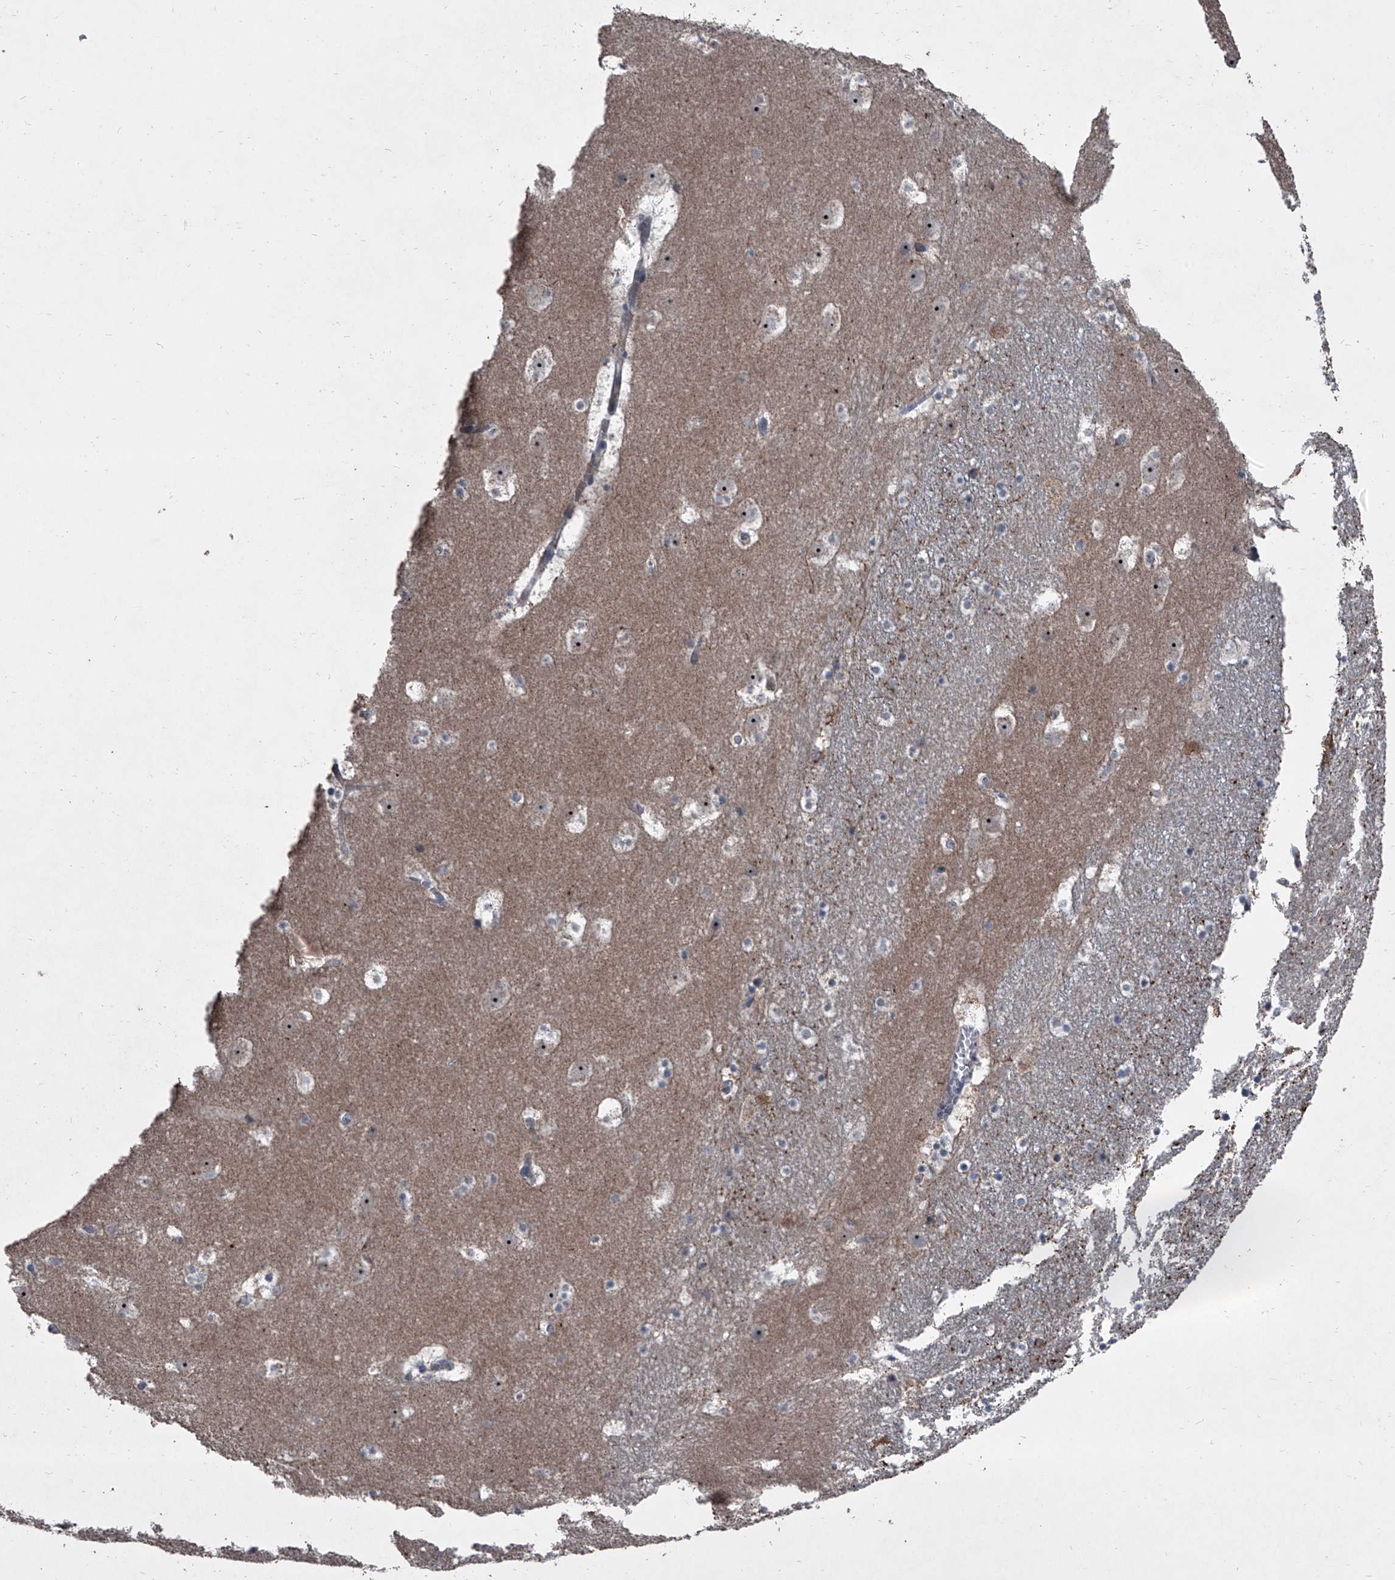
{"staining": {"intensity": "negative", "quantity": "none", "location": "none"}, "tissue": "caudate", "cell_type": "Glial cells", "image_type": "normal", "snomed": [{"axis": "morphology", "description": "Normal tissue, NOS"}, {"axis": "topography", "description": "Lateral ventricle wall"}], "caption": "Immunohistochemistry (IHC) of unremarkable human caudate exhibits no positivity in glial cells.", "gene": "CEP85L", "patient": {"sex": "male", "age": 45}}